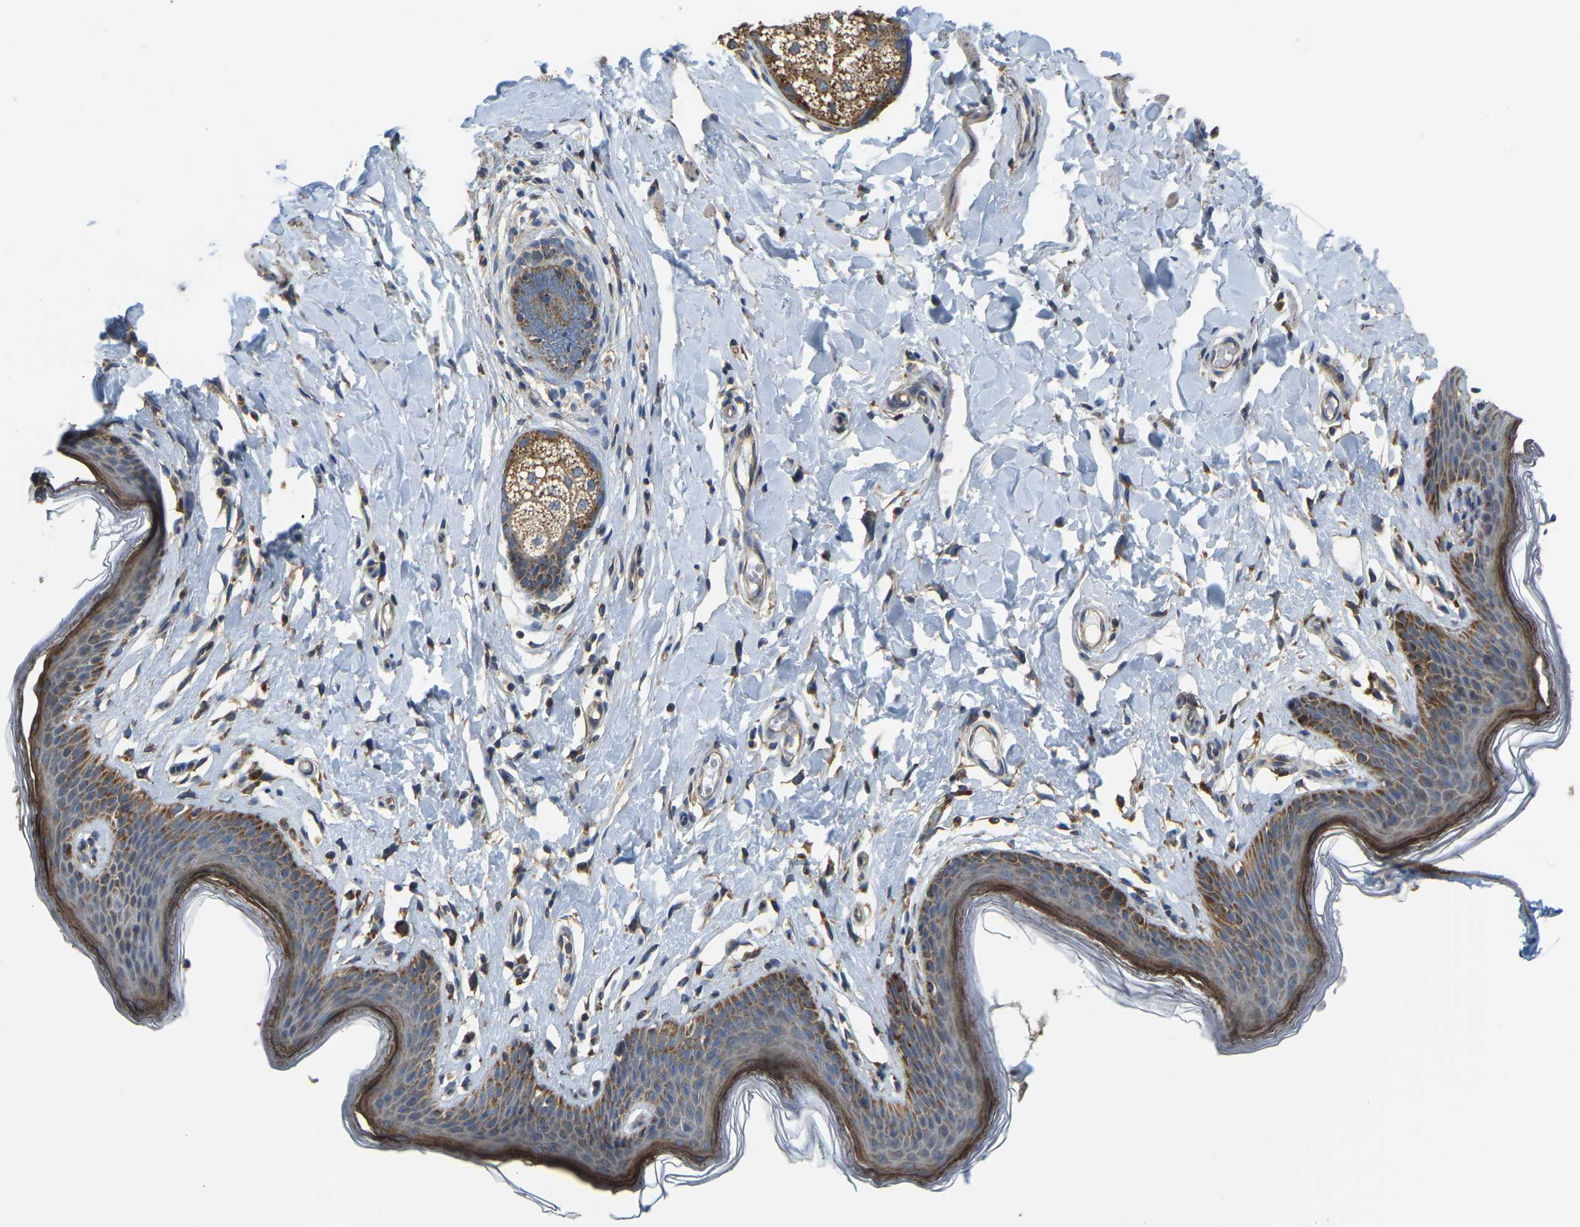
{"staining": {"intensity": "moderate", "quantity": ">75%", "location": "cytoplasmic/membranous"}, "tissue": "skin", "cell_type": "Epidermal cells", "image_type": "normal", "snomed": [{"axis": "morphology", "description": "Normal tissue, NOS"}, {"axis": "topography", "description": "Vulva"}], "caption": "A histopathology image of human skin stained for a protein exhibits moderate cytoplasmic/membranous brown staining in epidermal cells. Ihc stains the protein in brown and the nuclei are stained blue.", "gene": "PSMD7", "patient": {"sex": "female", "age": 66}}